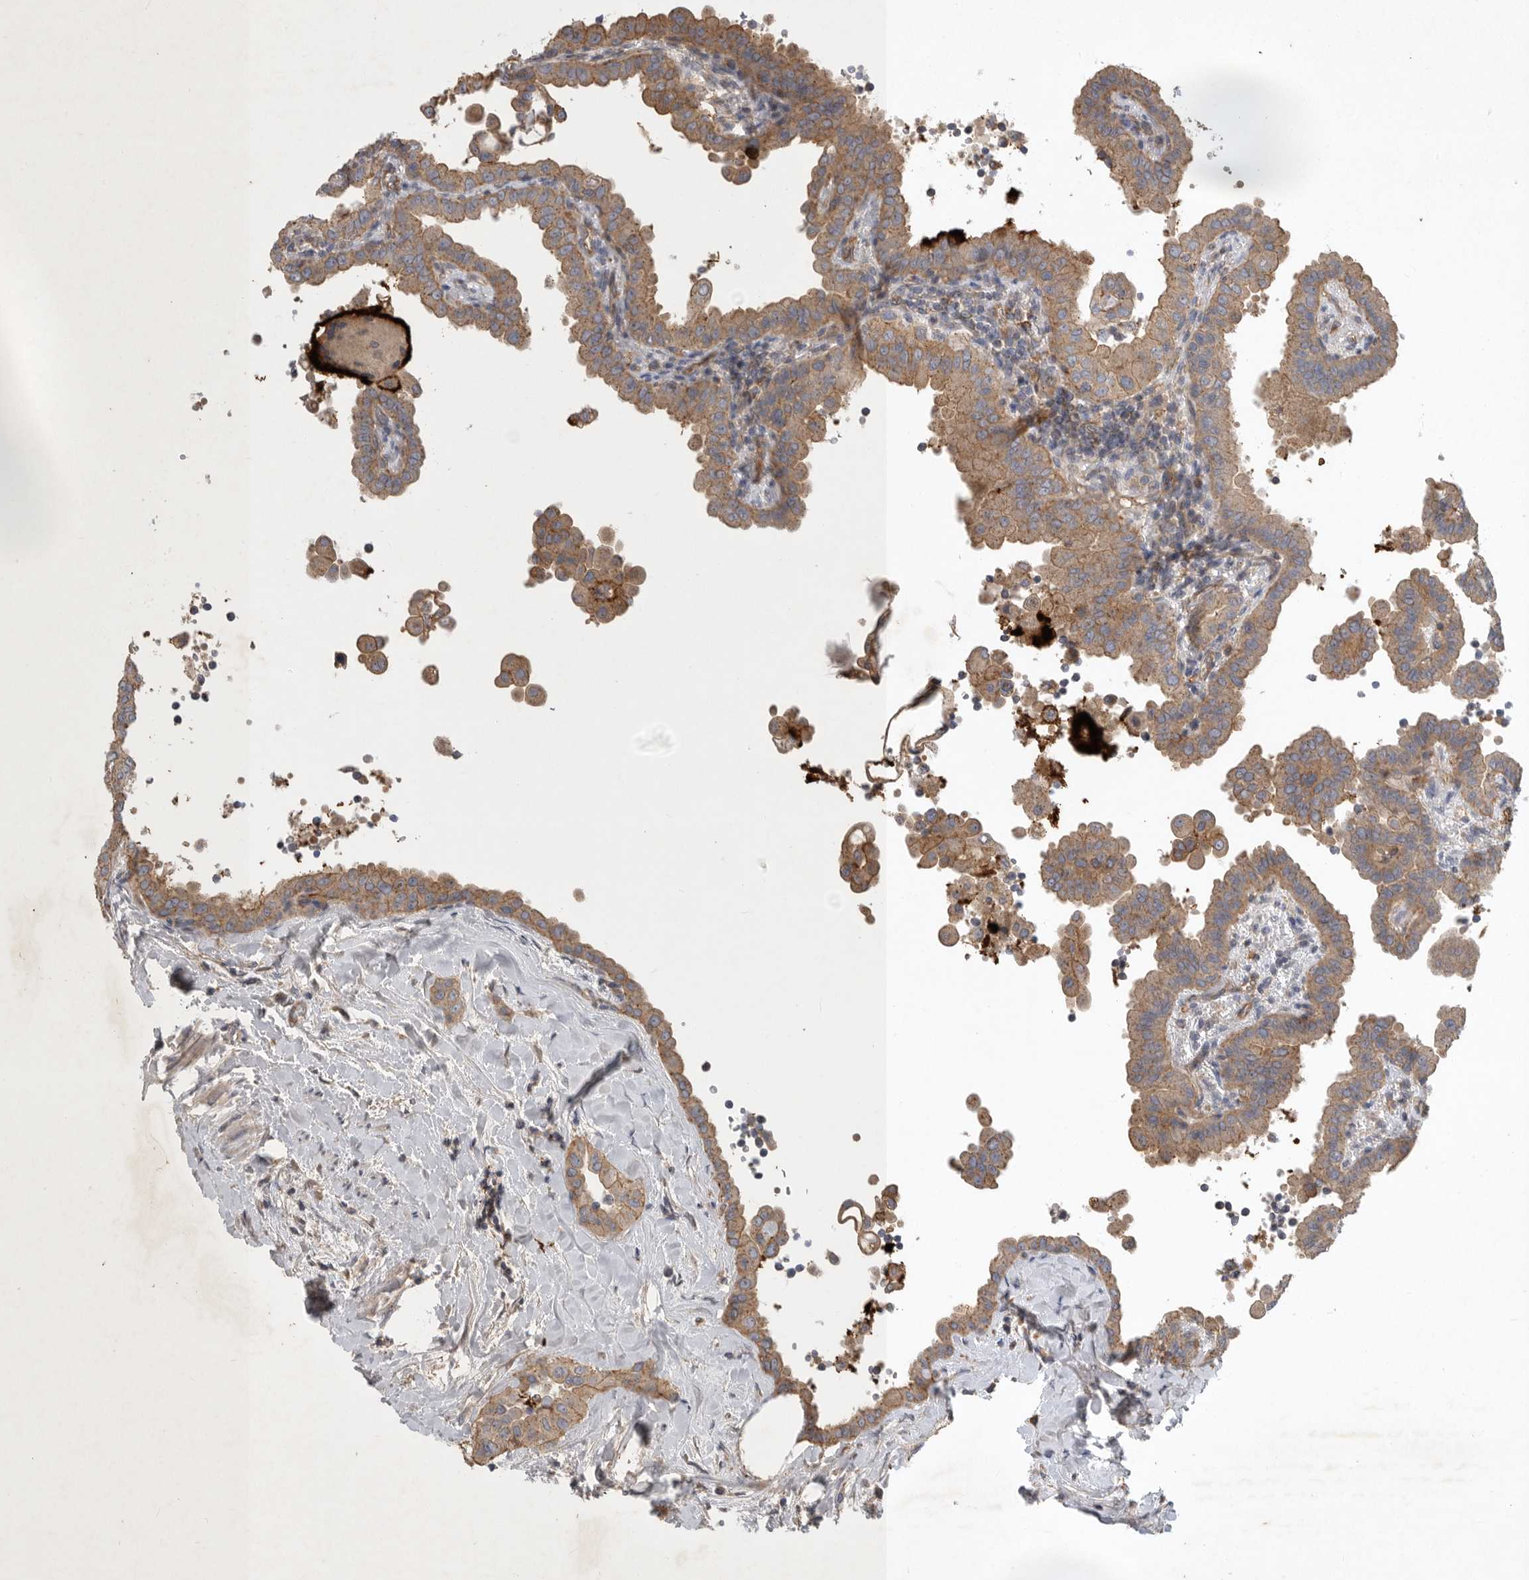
{"staining": {"intensity": "moderate", "quantity": ">75%", "location": "cytoplasmic/membranous"}, "tissue": "thyroid cancer", "cell_type": "Tumor cells", "image_type": "cancer", "snomed": [{"axis": "morphology", "description": "Papillary adenocarcinoma, NOS"}, {"axis": "topography", "description": "Thyroid gland"}], "caption": "Thyroid papillary adenocarcinoma tissue demonstrates moderate cytoplasmic/membranous positivity in about >75% of tumor cells", "gene": "MLPH", "patient": {"sex": "male", "age": 33}}